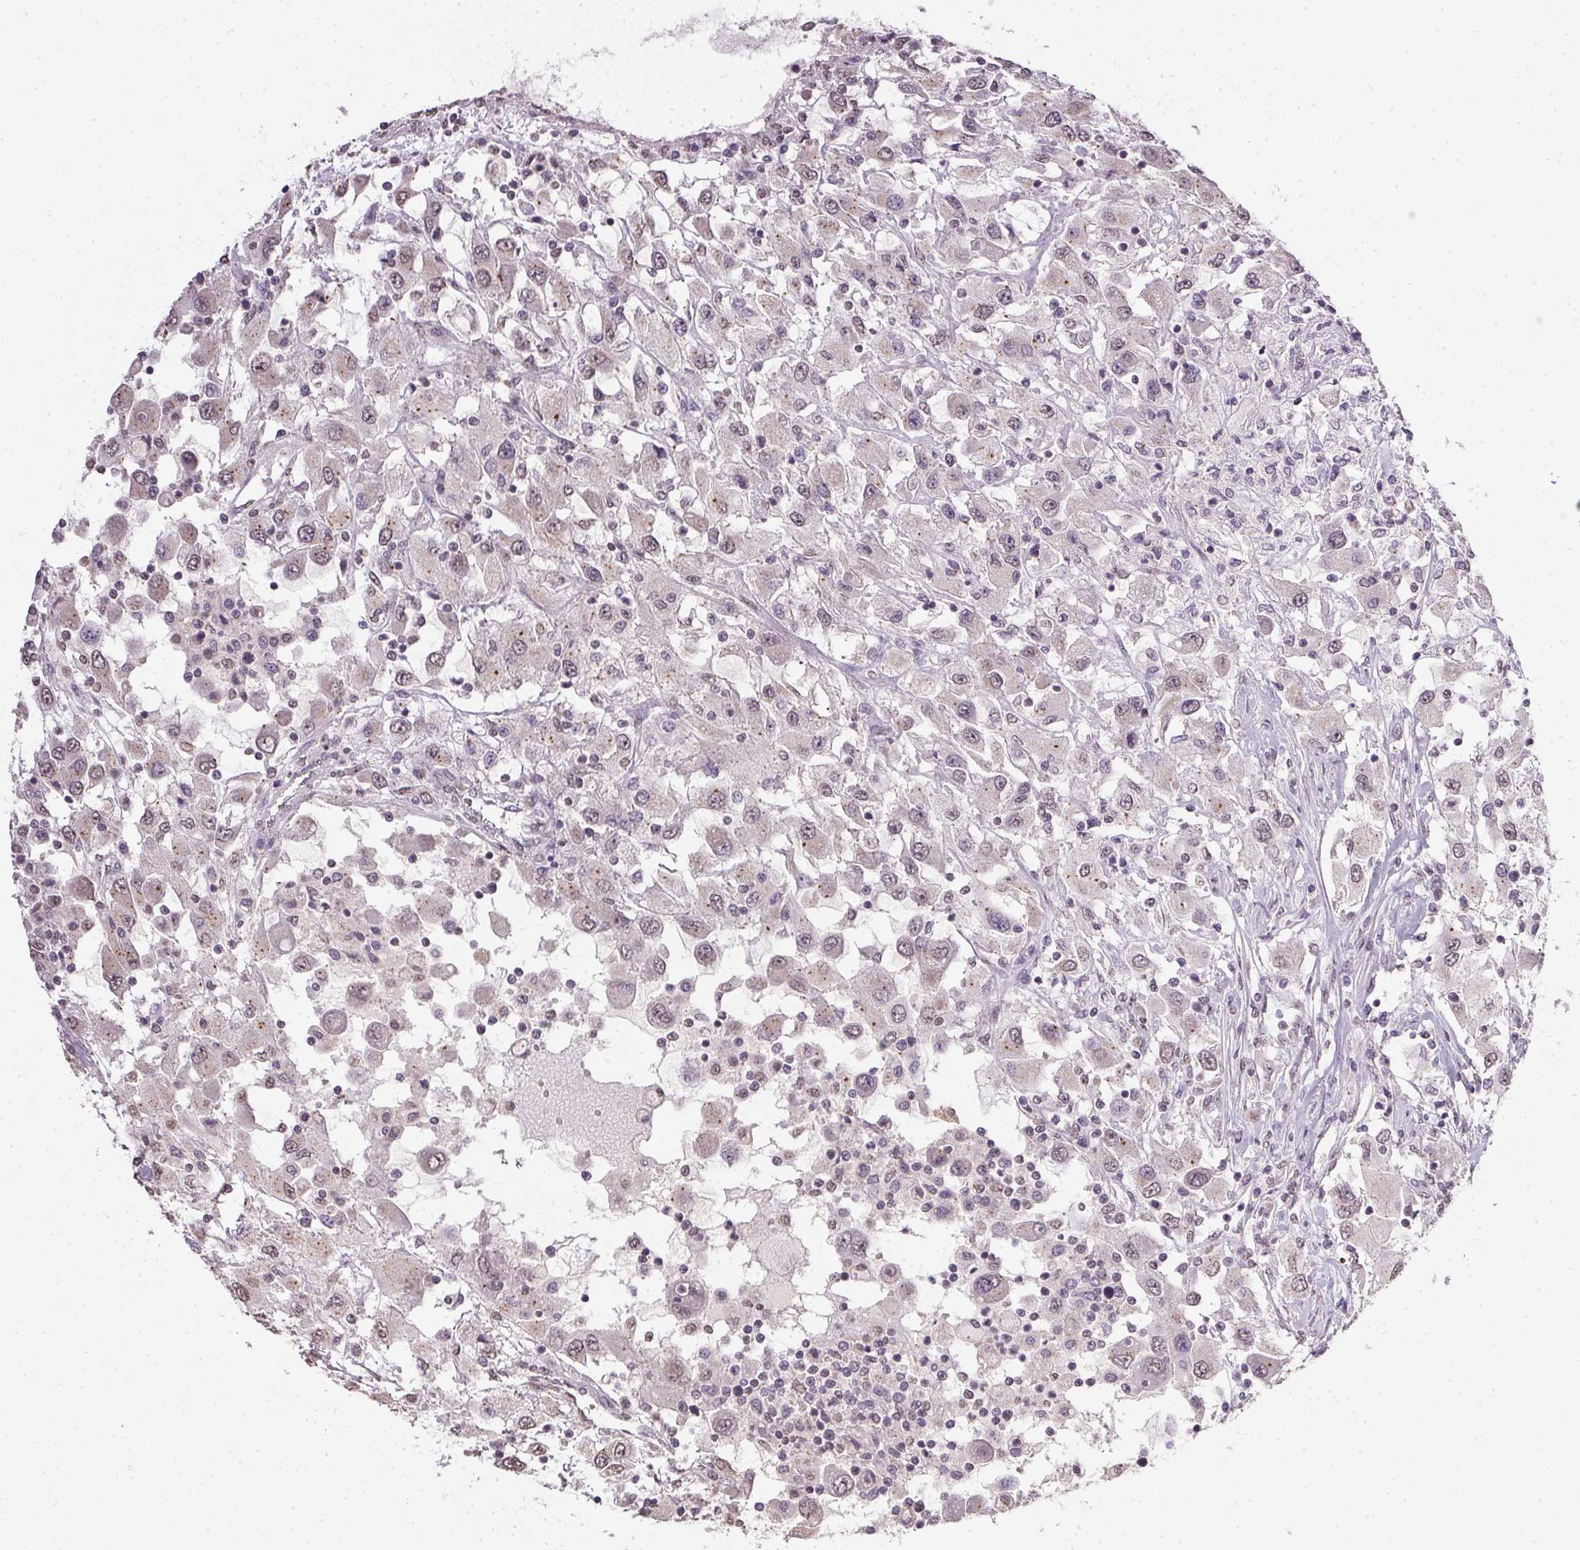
{"staining": {"intensity": "weak", "quantity": "<25%", "location": "cytoplasmic/membranous"}, "tissue": "renal cancer", "cell_type": "Tumor cells", "image_type": "cancer", "snomed": [{"axis": "morphology", "description": "Adenocarcinoma, NOS"}, {"axis": "topography", "description": "Kidney"}], "caption": "High power microscopy micrograph of an immunohistochemistry (IHC) histopathology image of renal adenocarcinoma, revealing no significant staining in tumor cells. The staining was performed using DAB (3,3'-diaminobenzidine) to visualize the protein expression in brown, while the nuclei were stained in blue with hematoxylin (Magnification: 20x).", "gene": "PPP4R4", "patient": {"sex": "female", "age": 67}}